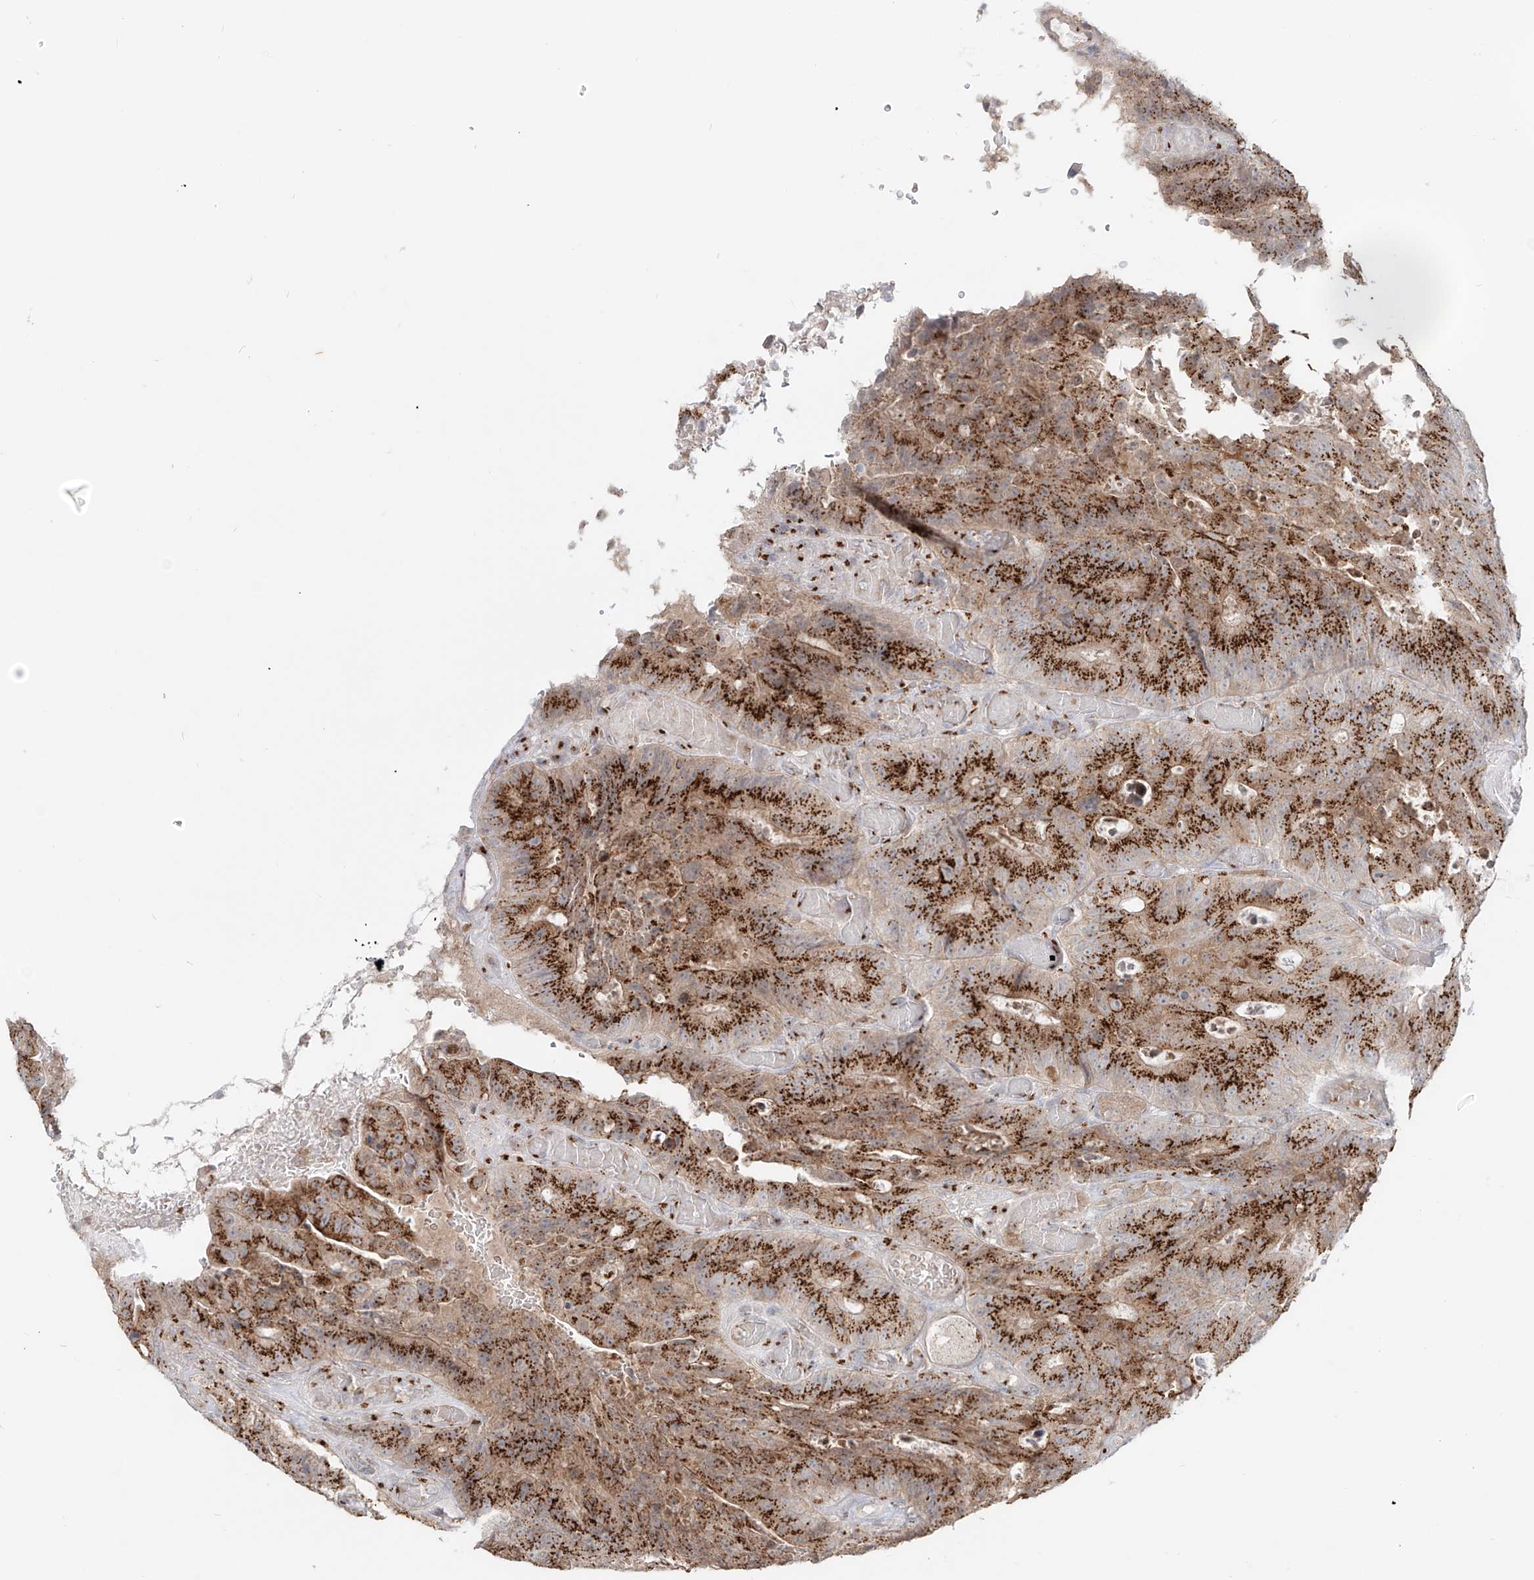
{"staining": {"intensity": "moderate", "quantity": ">75%", "location": "cytoplasmic/membranous"}, "tissue": "colorectal cancer", "cell_type": "Tumor cells", "image_type": "cancer", "snomed": [{"axis": "morphology", "description": "Adenocarcinoma, NOS"}, {"axis": "topography", "description": "Colon"}], "caption": "Protein staining of colorectal adenocarcinoma tissue displays moderate cytoplasmic/membranous staining in approximately >75% of tumor cells.", "gene": "BSDC1", "patient": {"sex": "male", "age": 87}}